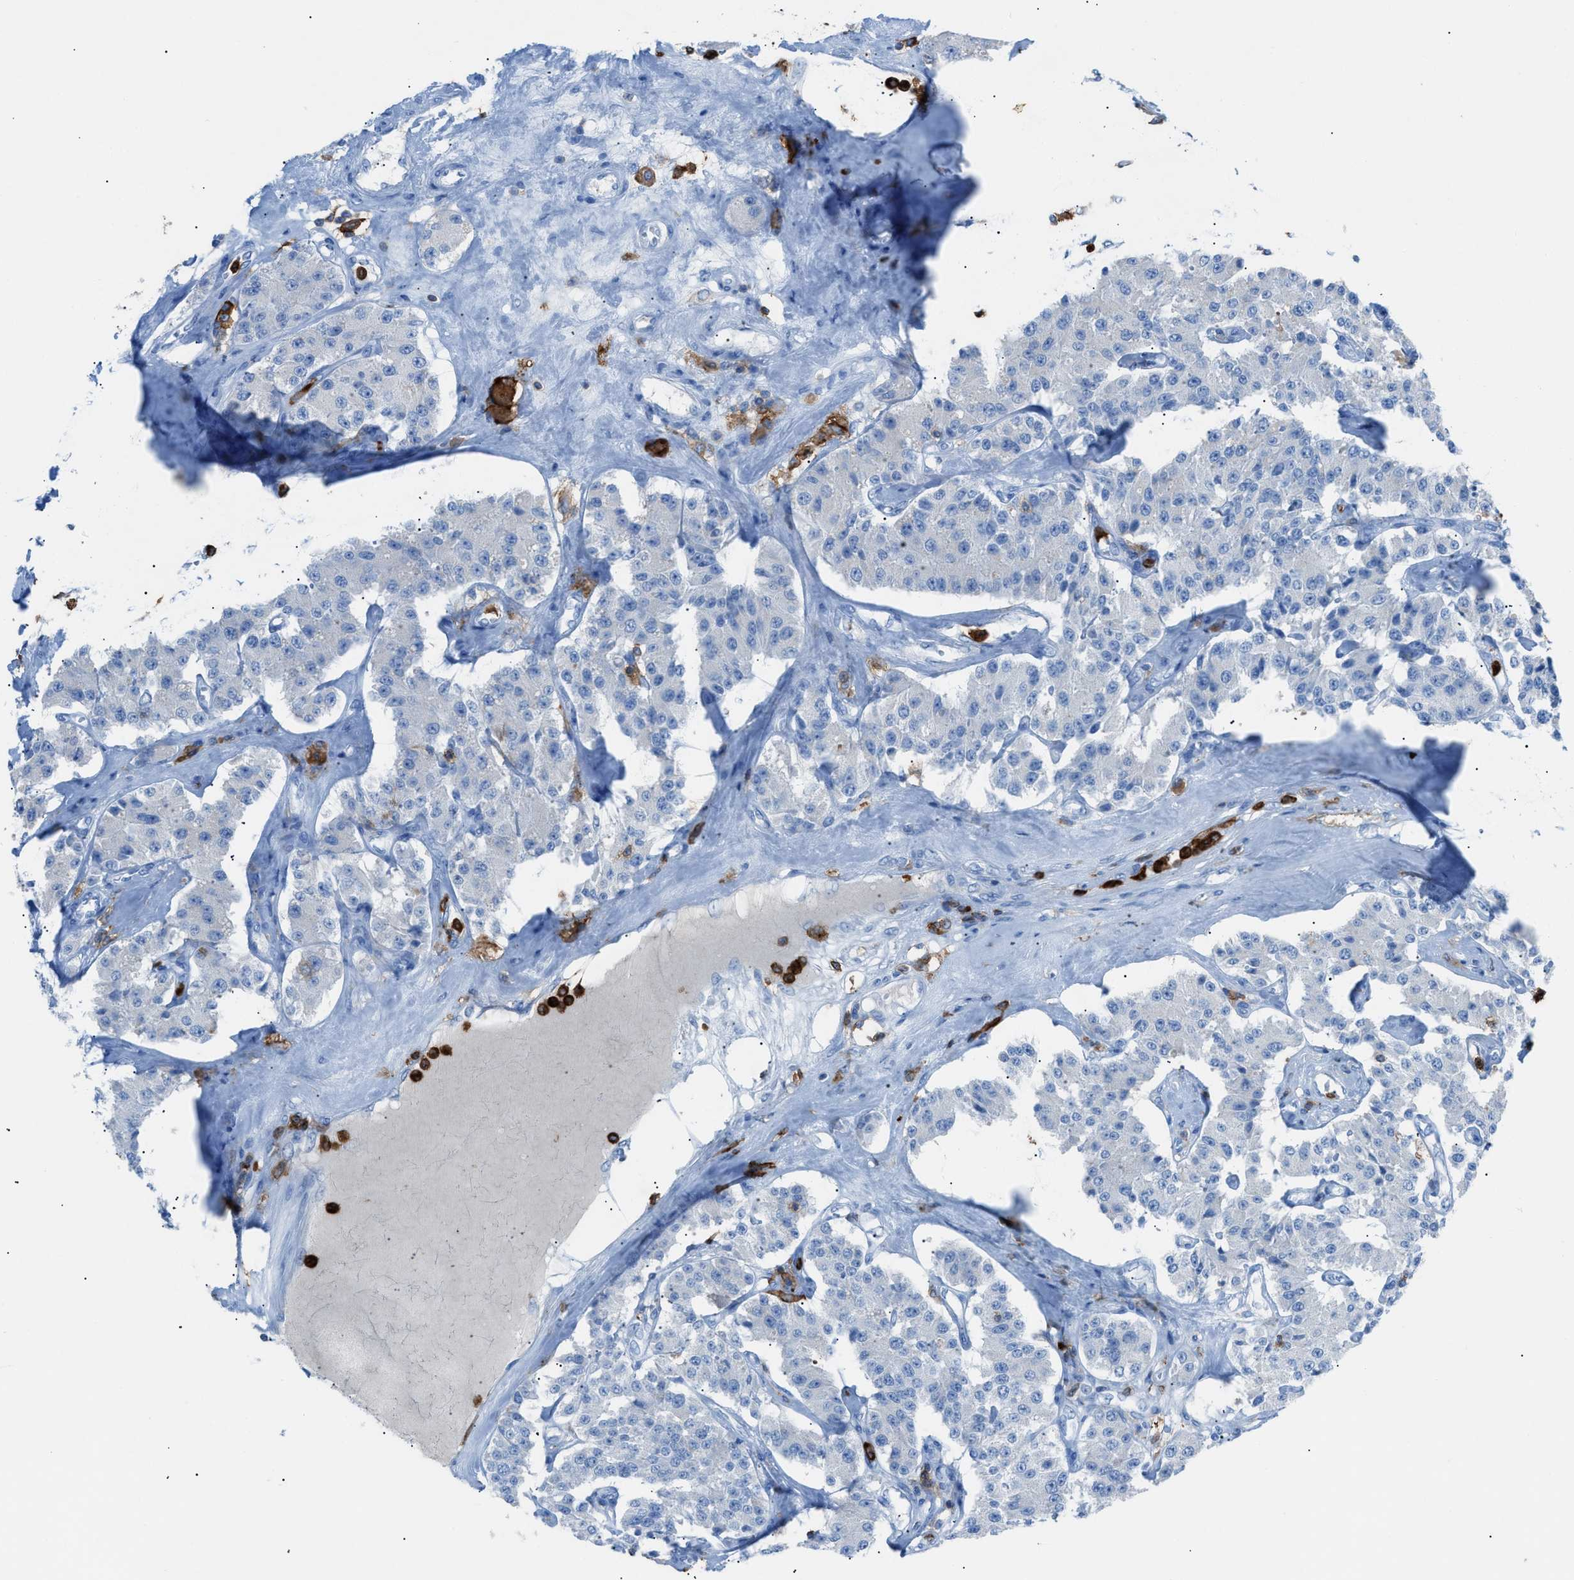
{"staining": {"intensity": "negative", "quantity": "none", "location": "none"}, "tissue": "carcinoid", "cell_type": "Tumor cells", "image_type": "cancer", "snomed": [{"axis": "morphology", "description": "Carcinoid, malignant, NOS"}, {"axis": "topography", "description": "Pancreas"}], "caption": "Immunohistochemistry image of carcinoid stained for a protein (brown), which exhibits no staining in tumor cells.", "gene": "ITGB2", "patient": {"sex": "male", "age": 41}}